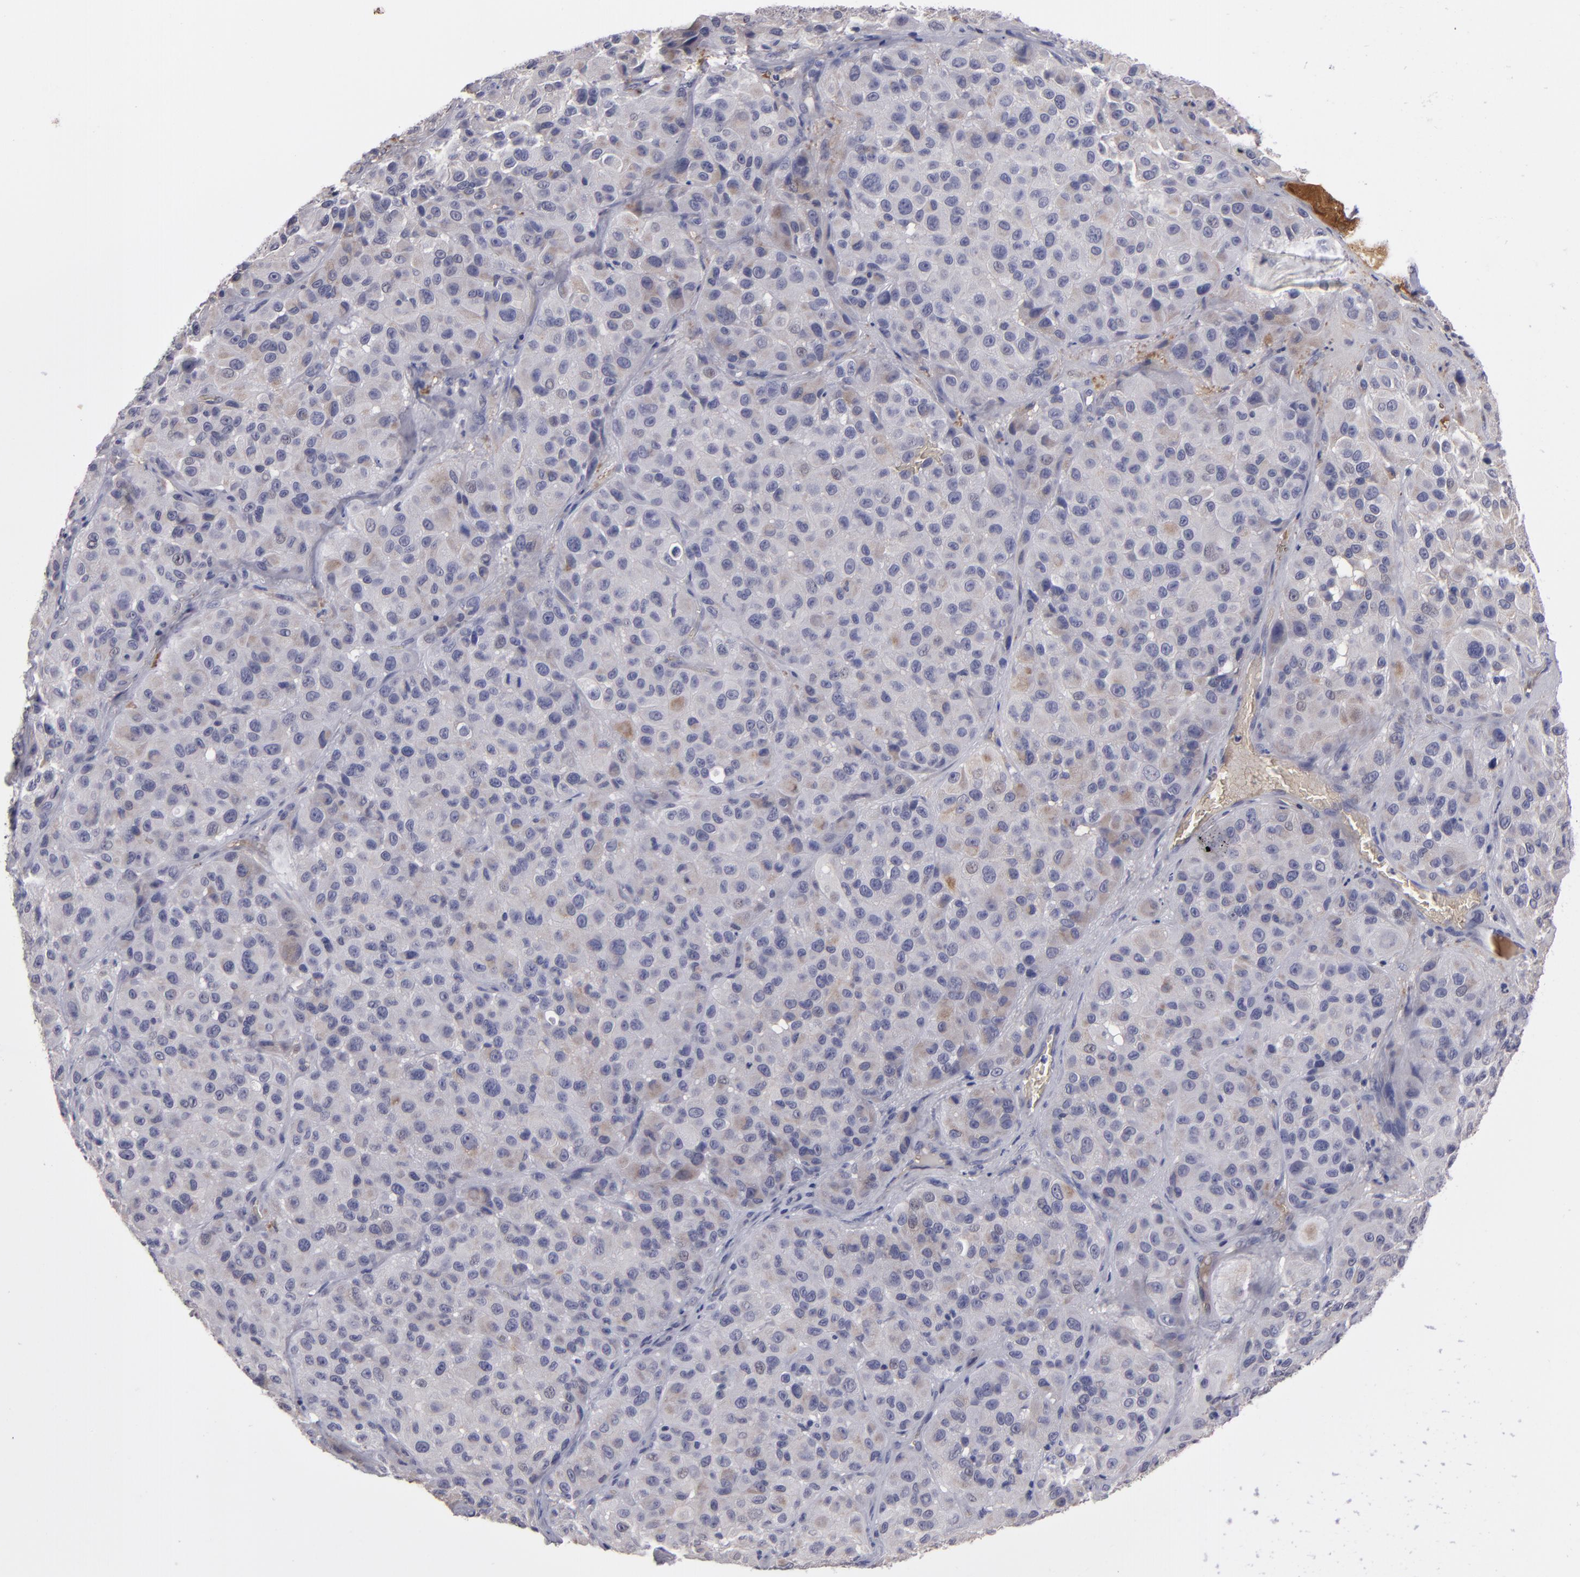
{"staining": {"intensity": "negative", "quantity": "none", "location": "none"}, "tissue": "melanoma", "cell_type": "Tumor cells", "image_type": "cancer", "snomed": [{"axis": "morphology", "description": "Malignant melanoma, NOS"}, {"axis": "topography", "description": "Skin"}], "caption": "Malignant melanoma was stained to show a protein in brown. There is no significant positivity in tumor cells.", "gene": "ITIH4", "patient": {"sex": "female", "age": 21}}